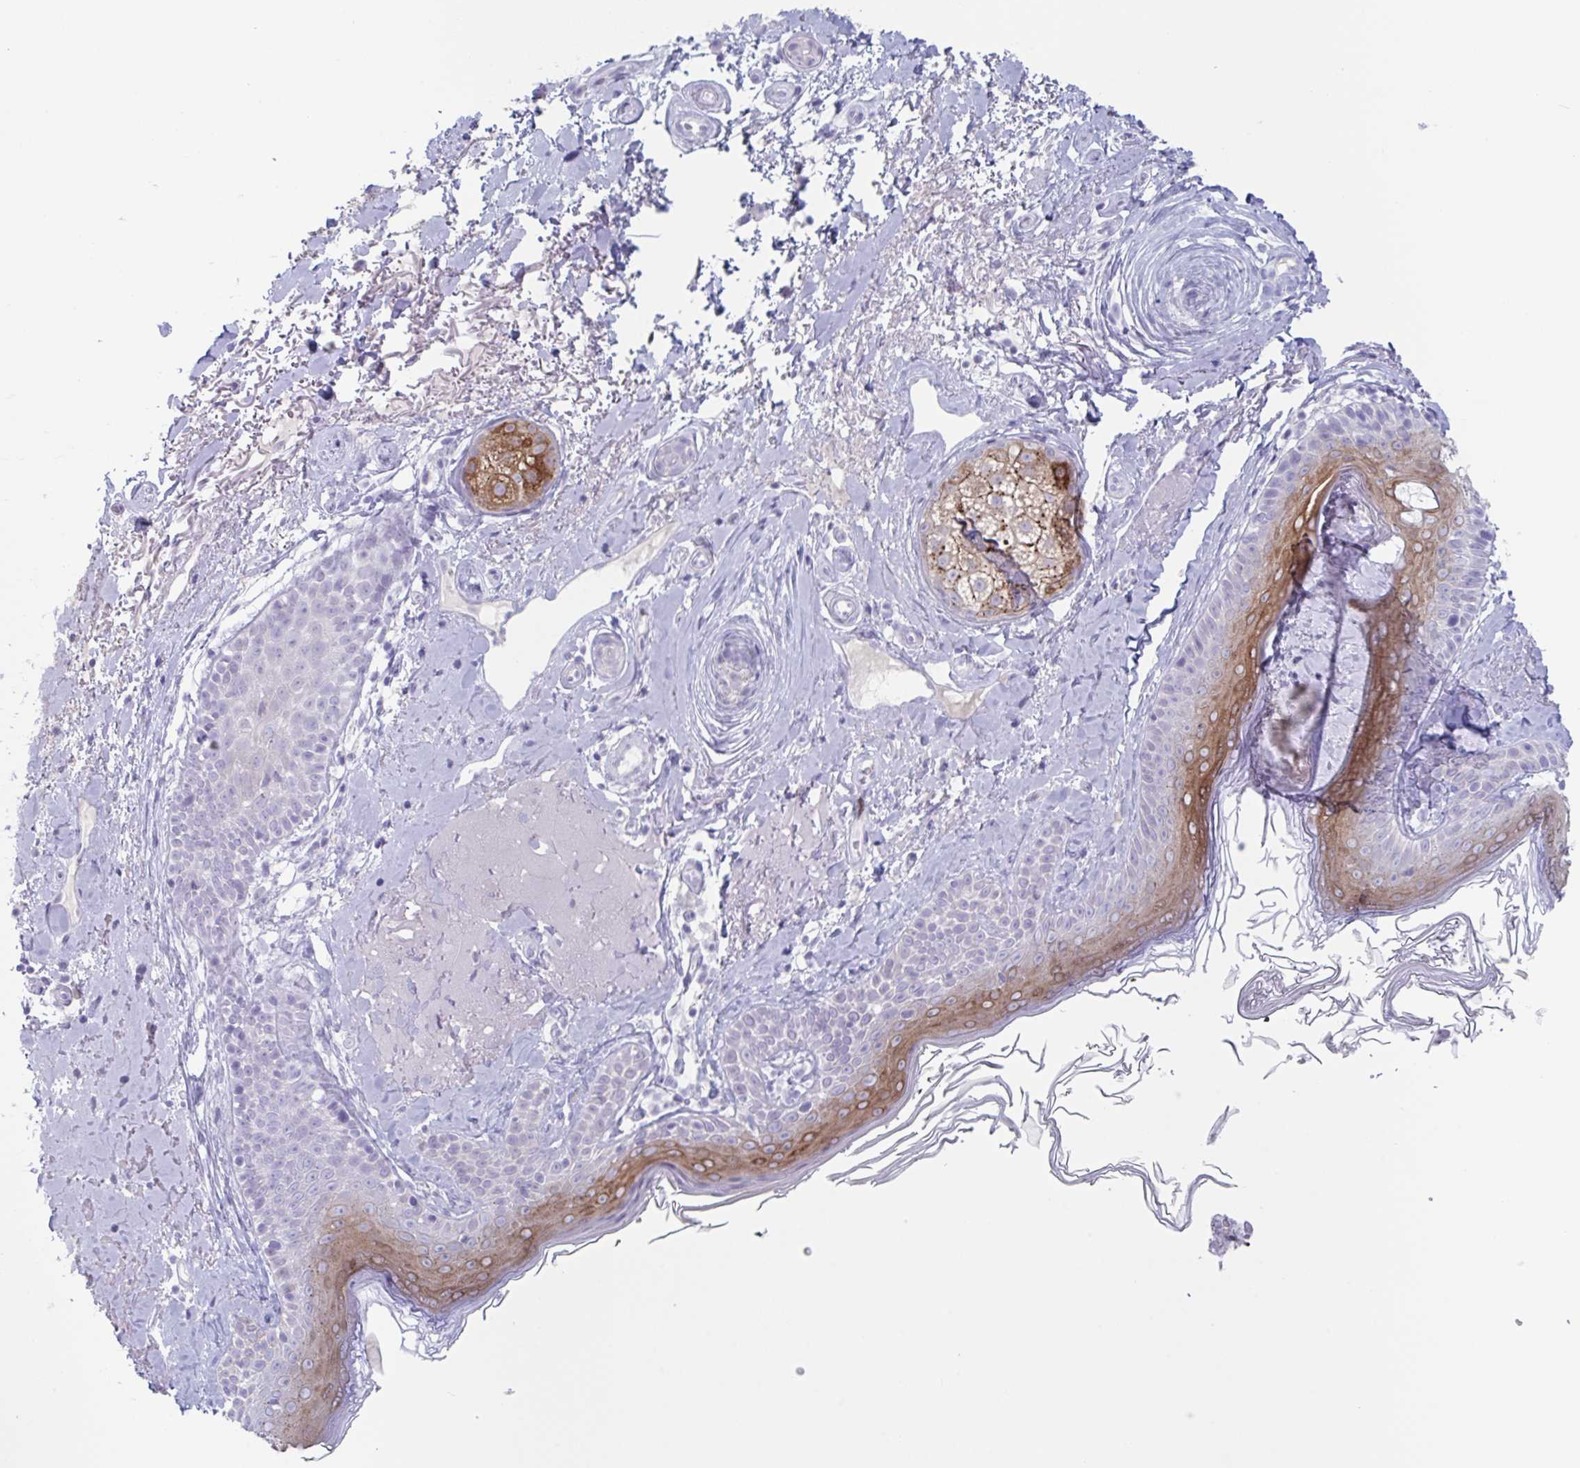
{"staining": {"intensity": "negative", "quantity": "none", "location": "none"}, "tissue": "skin", "cell_type": "Fibroblasts", "image_type": "normal", "snomed": [{"axis": "morphology", "description": "Normal tissue, NOS"}, {"axis": "topography", "description": "Skin"}], "caption": "This photomicrograph is of benign skin stained with IHC to label a protein in brown with the nuclei are counter-stained blue. There is no staining in fibroblasts. (Brightfield microscopy of DAB (3,3'-diaminobenzidine) IHC at high magnification).", "gene": "CYP4F11", "patient": {"sex": "male", "age": 73}}